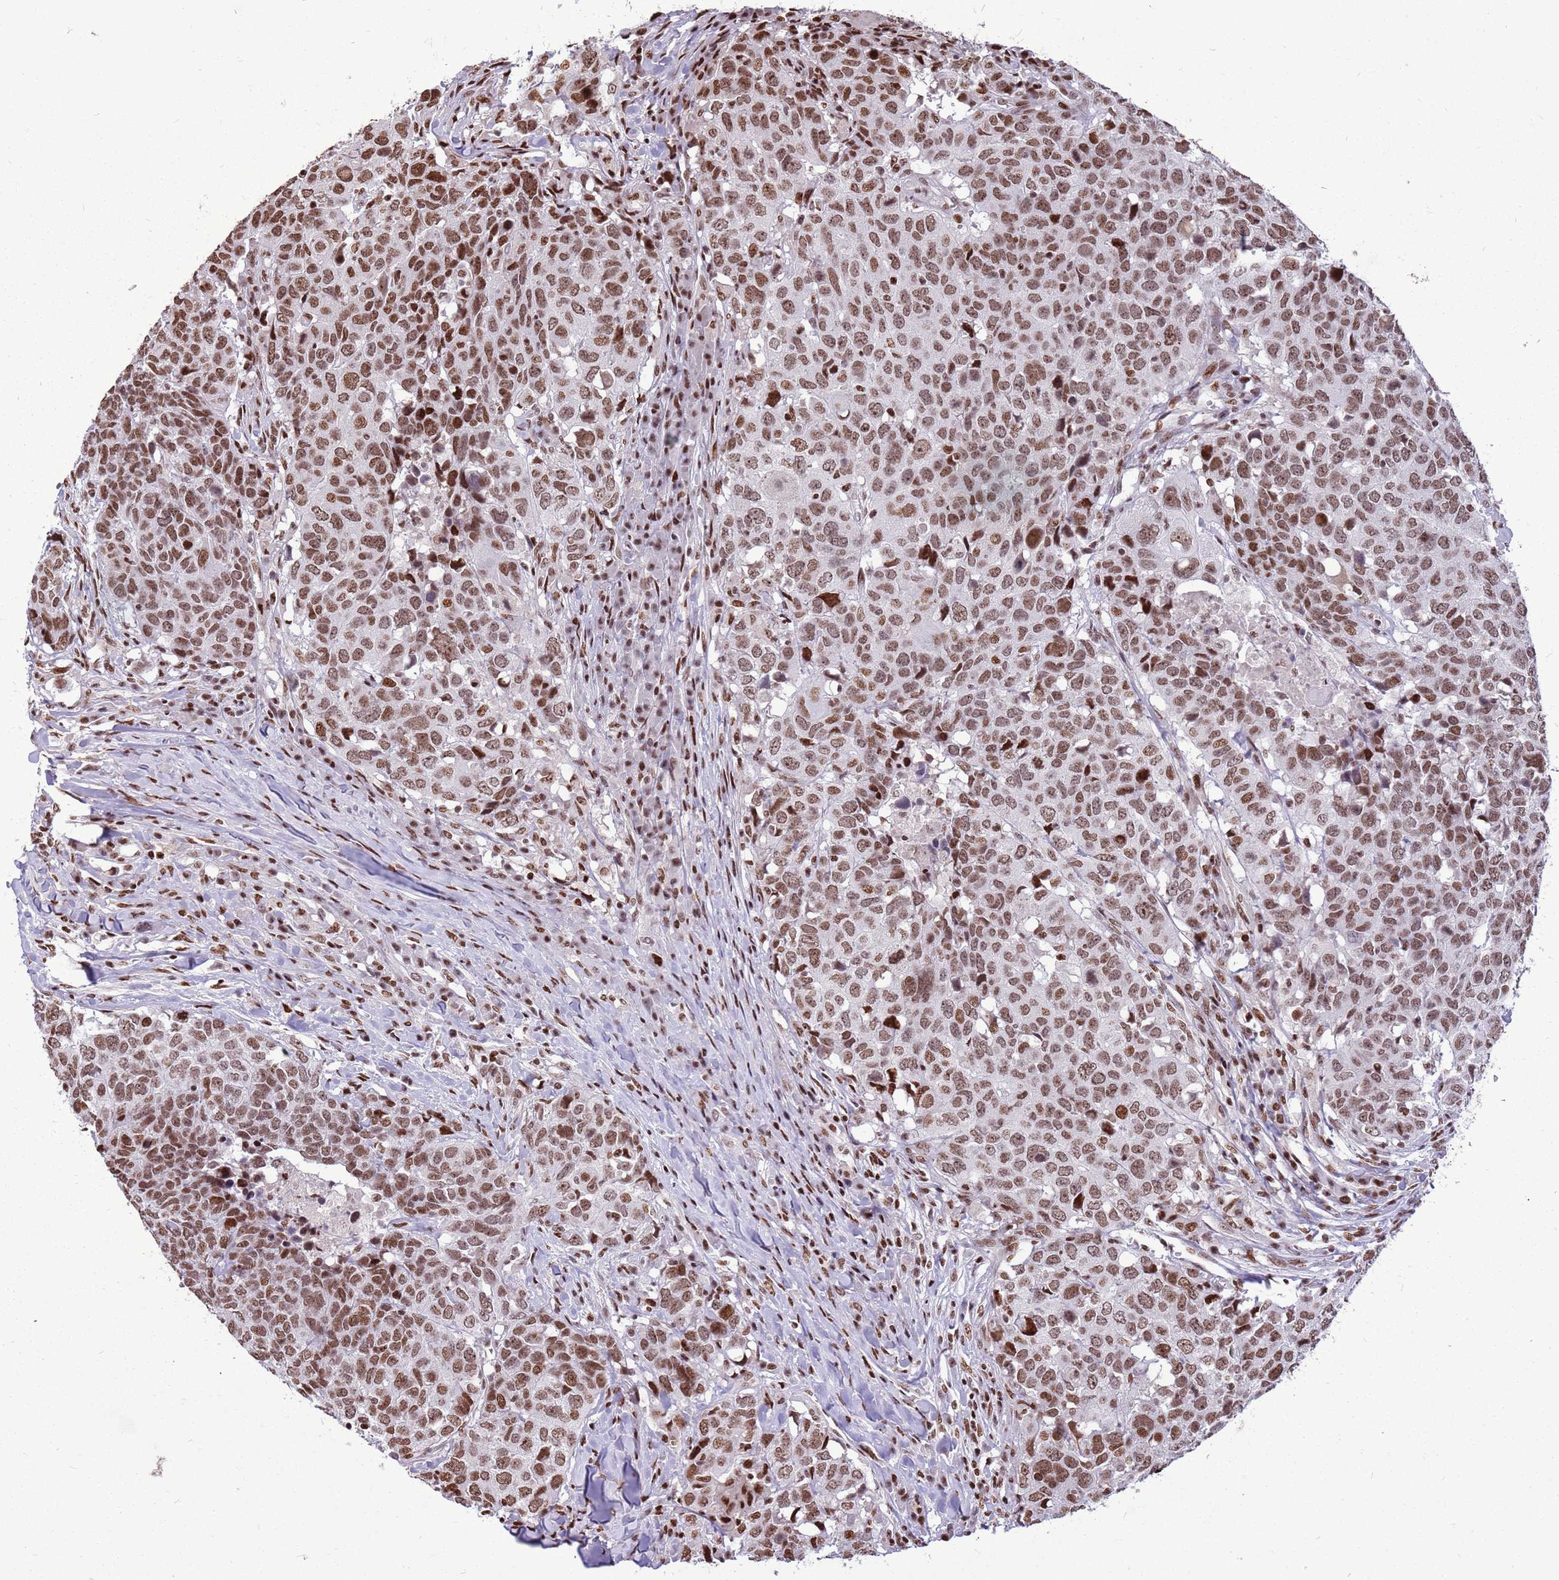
{"staining": {"intensity": "moderate", "quantity": ">75%", "location": "nuclear"}, "tissue": "head and neck cancer", "cell_type": "Tumor cells", "image_type": "cancer", "snomed": [{"axis": "morphology", "description": "Normal tissue, NOS"}, {"axis": "morphology", "description": "Squamous cell carcinoma, NOS"}, {"axis": "topography", "description": "Skeletal muscle"}, {"axis": "topography", "description": "Vascular tissue"}, {"axis": "topography", "description": "Peripheral nerve tissue"}, {"axis": "topography", "description": "Head-Neck"}], "caption": "A histopathology image showing moderate nuclear positivity in about >75% of tumor cells in squamous cell carcinoma (head and neck), as visualized by brown immunohistochemical staining.", "gene": "WASHC4", "patient": {"sex": "male", "age": 66}}